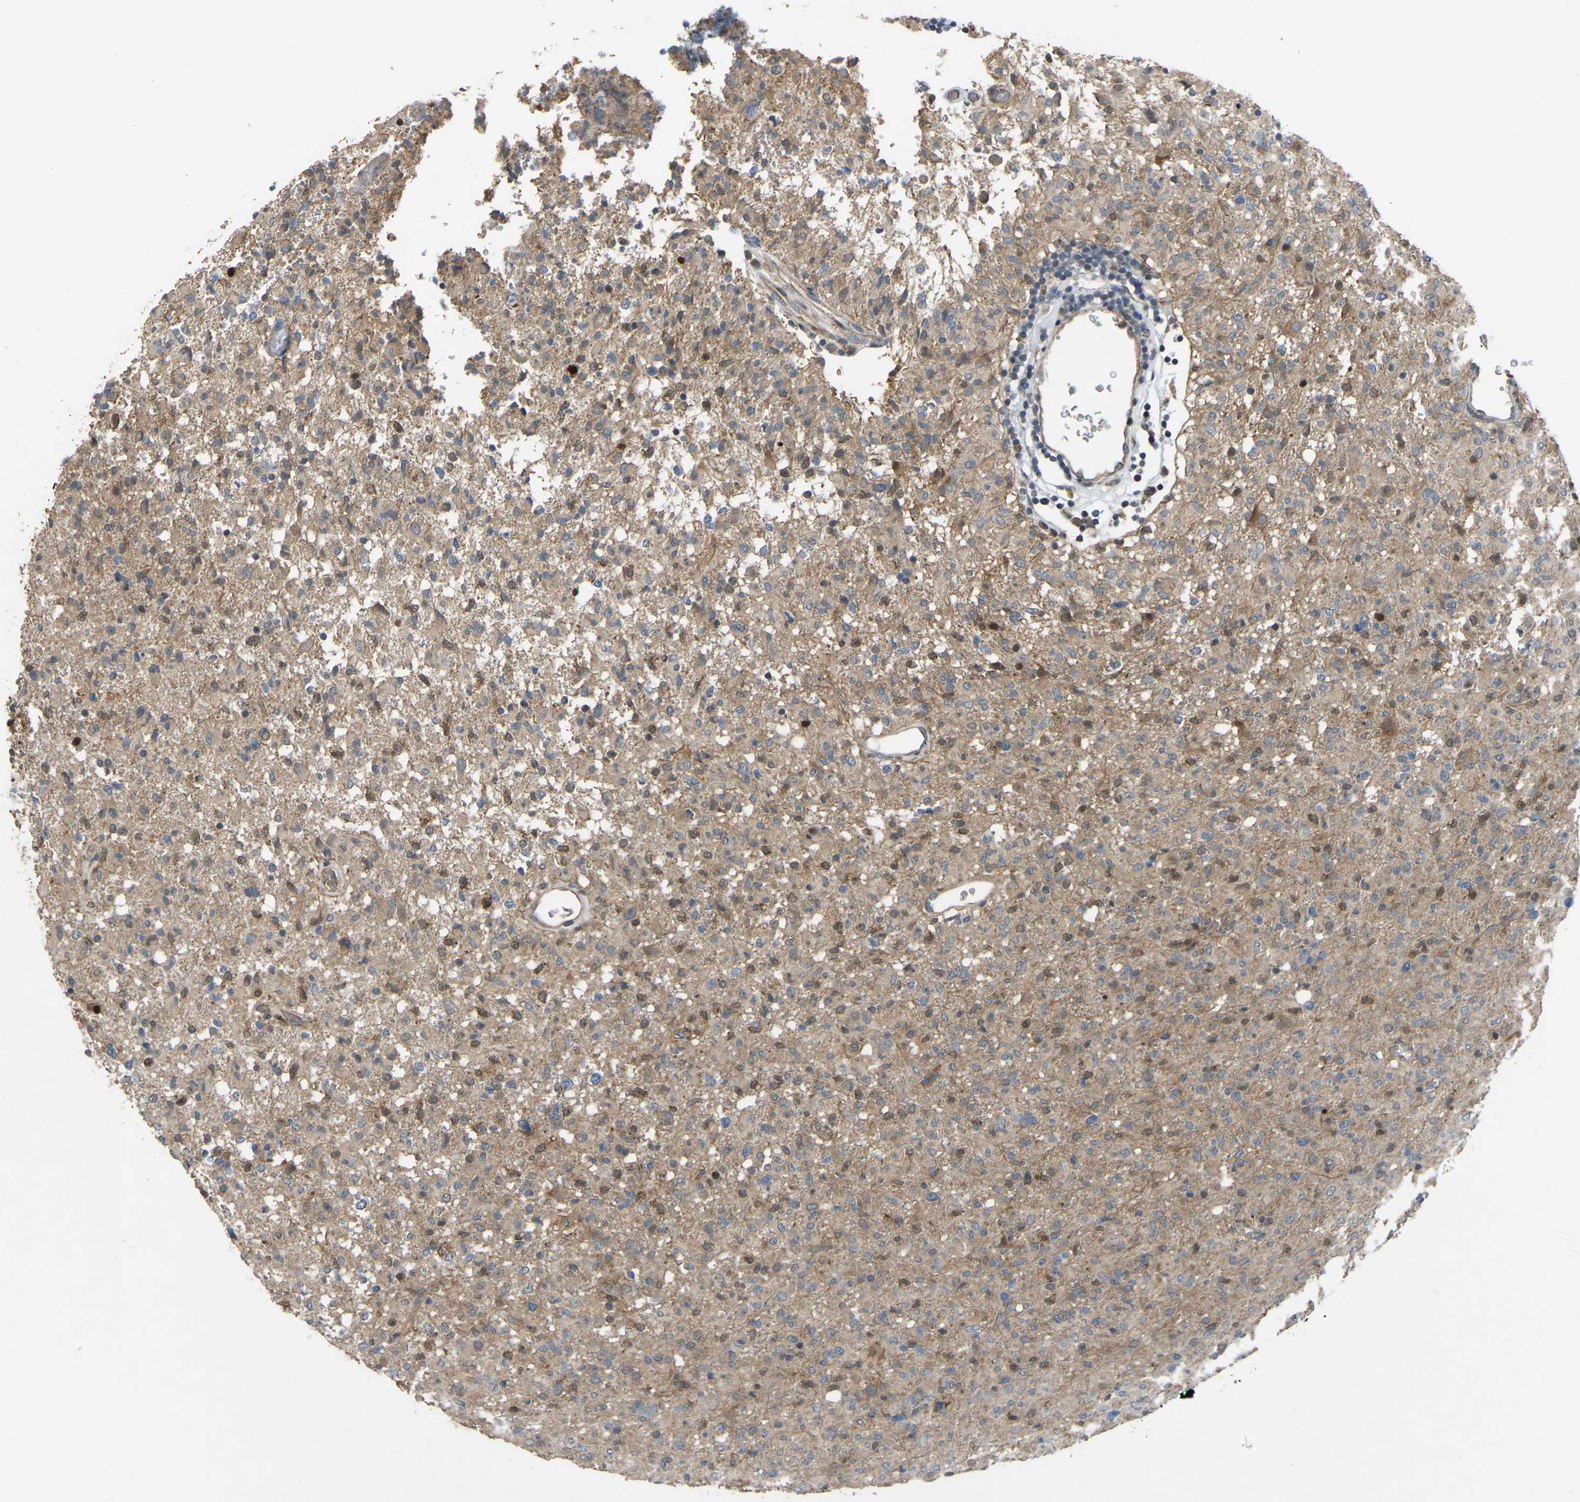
{"staining": {"intensity": "moderate", "quantity": ">75%", "location": "cytoplasmic/membranous"}, "tissue": "glioma", "cell_type": "Tumor cells", "image_type": "cancer", "snomed": [{"axis": "morphology", "description": "Glioma, malignant, High grade"}, {"axis": "topography", "description": "Brain"}], "caption": "This micrograph demonstrates immunohistochemistry staining of high-grade glioma (malignant), with medium moderate cytoplasmic/membranous positivity in about >75% of tumor cells.", "gene": "C21orf91", "patient": {"sex": "female", "age": 57}}